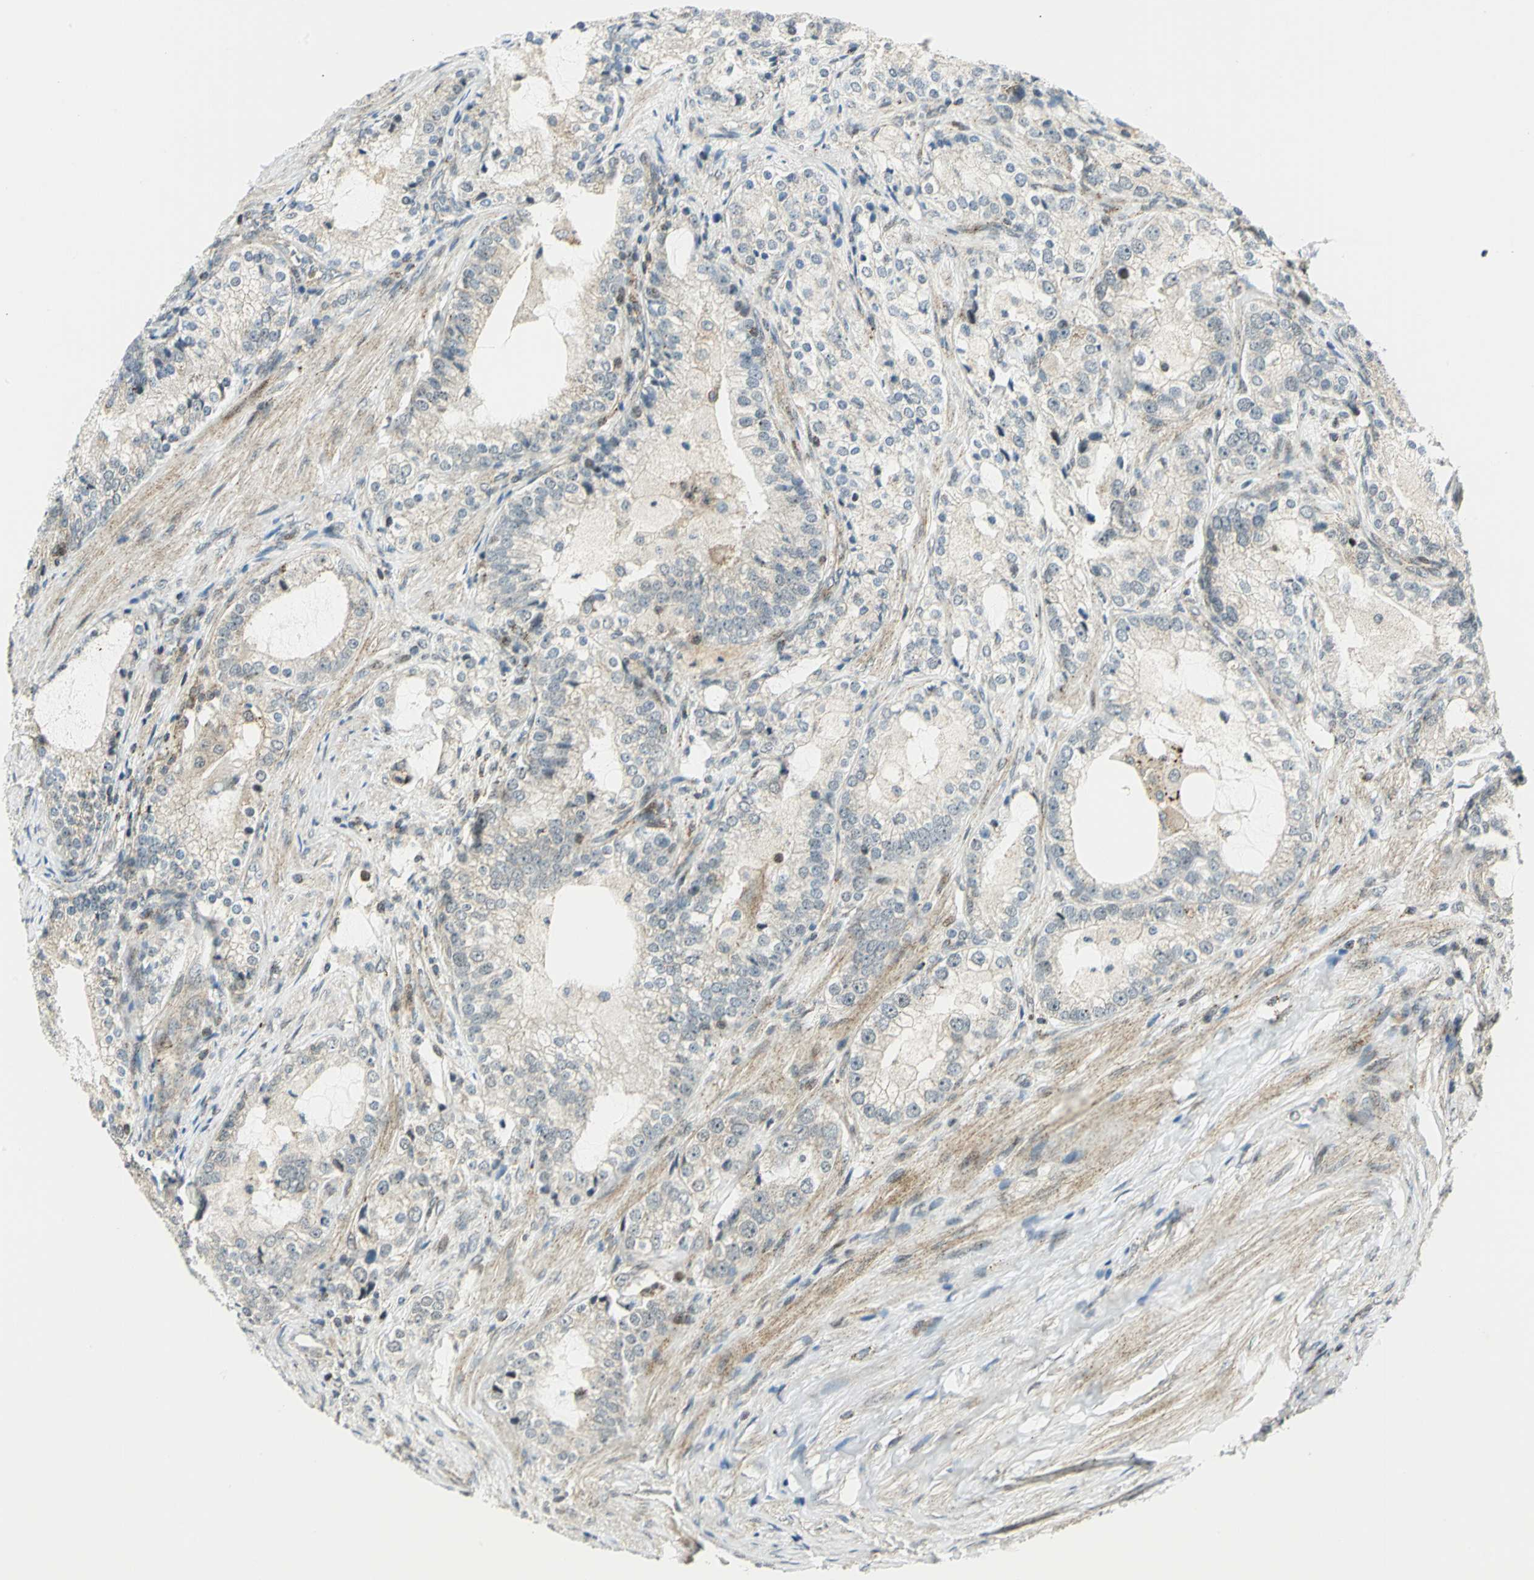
{"staining": {"intensity": "weak", "quantity": "25%-75%", "location": "cytoplasmic/membranous"}, "tissue": "prostate cancer", "cell_type": "Tumor cells", "image_type": "cancer", "snomed": [{"axis": "morphology", "description": "Adenocarcinoma, High grade"}, {"axis": "topography", "description": "Prostate"}], "caption": "Weak cytoplasmic/membranous staining is present in about 25%-75% of tumor cells in adenocarcinoma (high-grade) (prostate).", "gene": "ATP6V1A", "patient": {"sex": "male", "age": 63}}